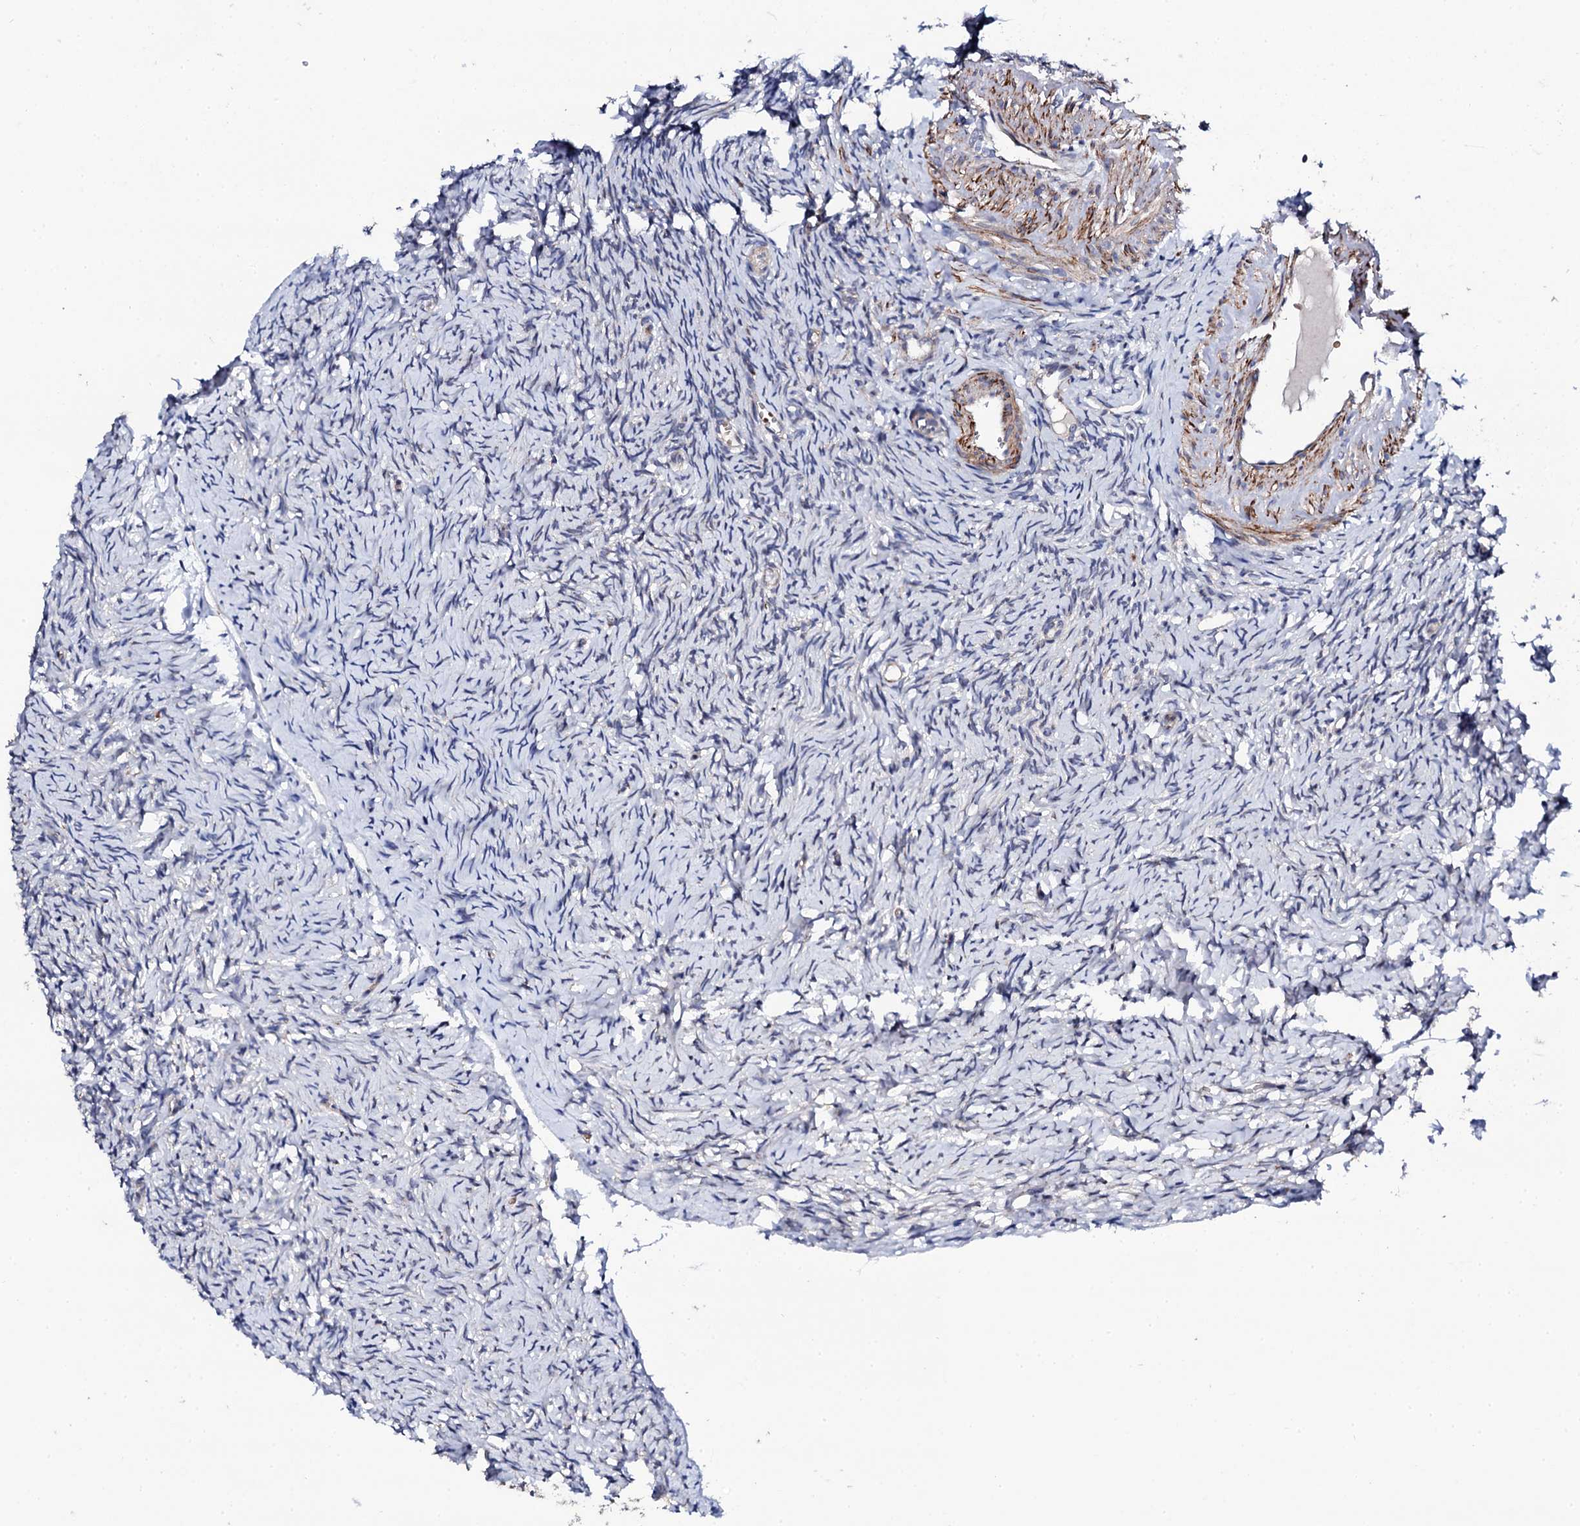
{"staining": {"intensity": "negative", "quantity": "none", "location": "none"}, "tissue": "ovary", "cell_type": "Ovarian stroma cells", "image_type": "normal", "snomed": [{"axis": "morphology", "description": "Normal tissue, NOS"}, {"axis": "topography", "description": "Ovary"}], "caption": "DAB immunohistochemical staining of normal ovary demonstrates no significant positivity in ovarian stroma cells.", "gene": "COG4", "patient": {"sex": "female", "age": 51}}